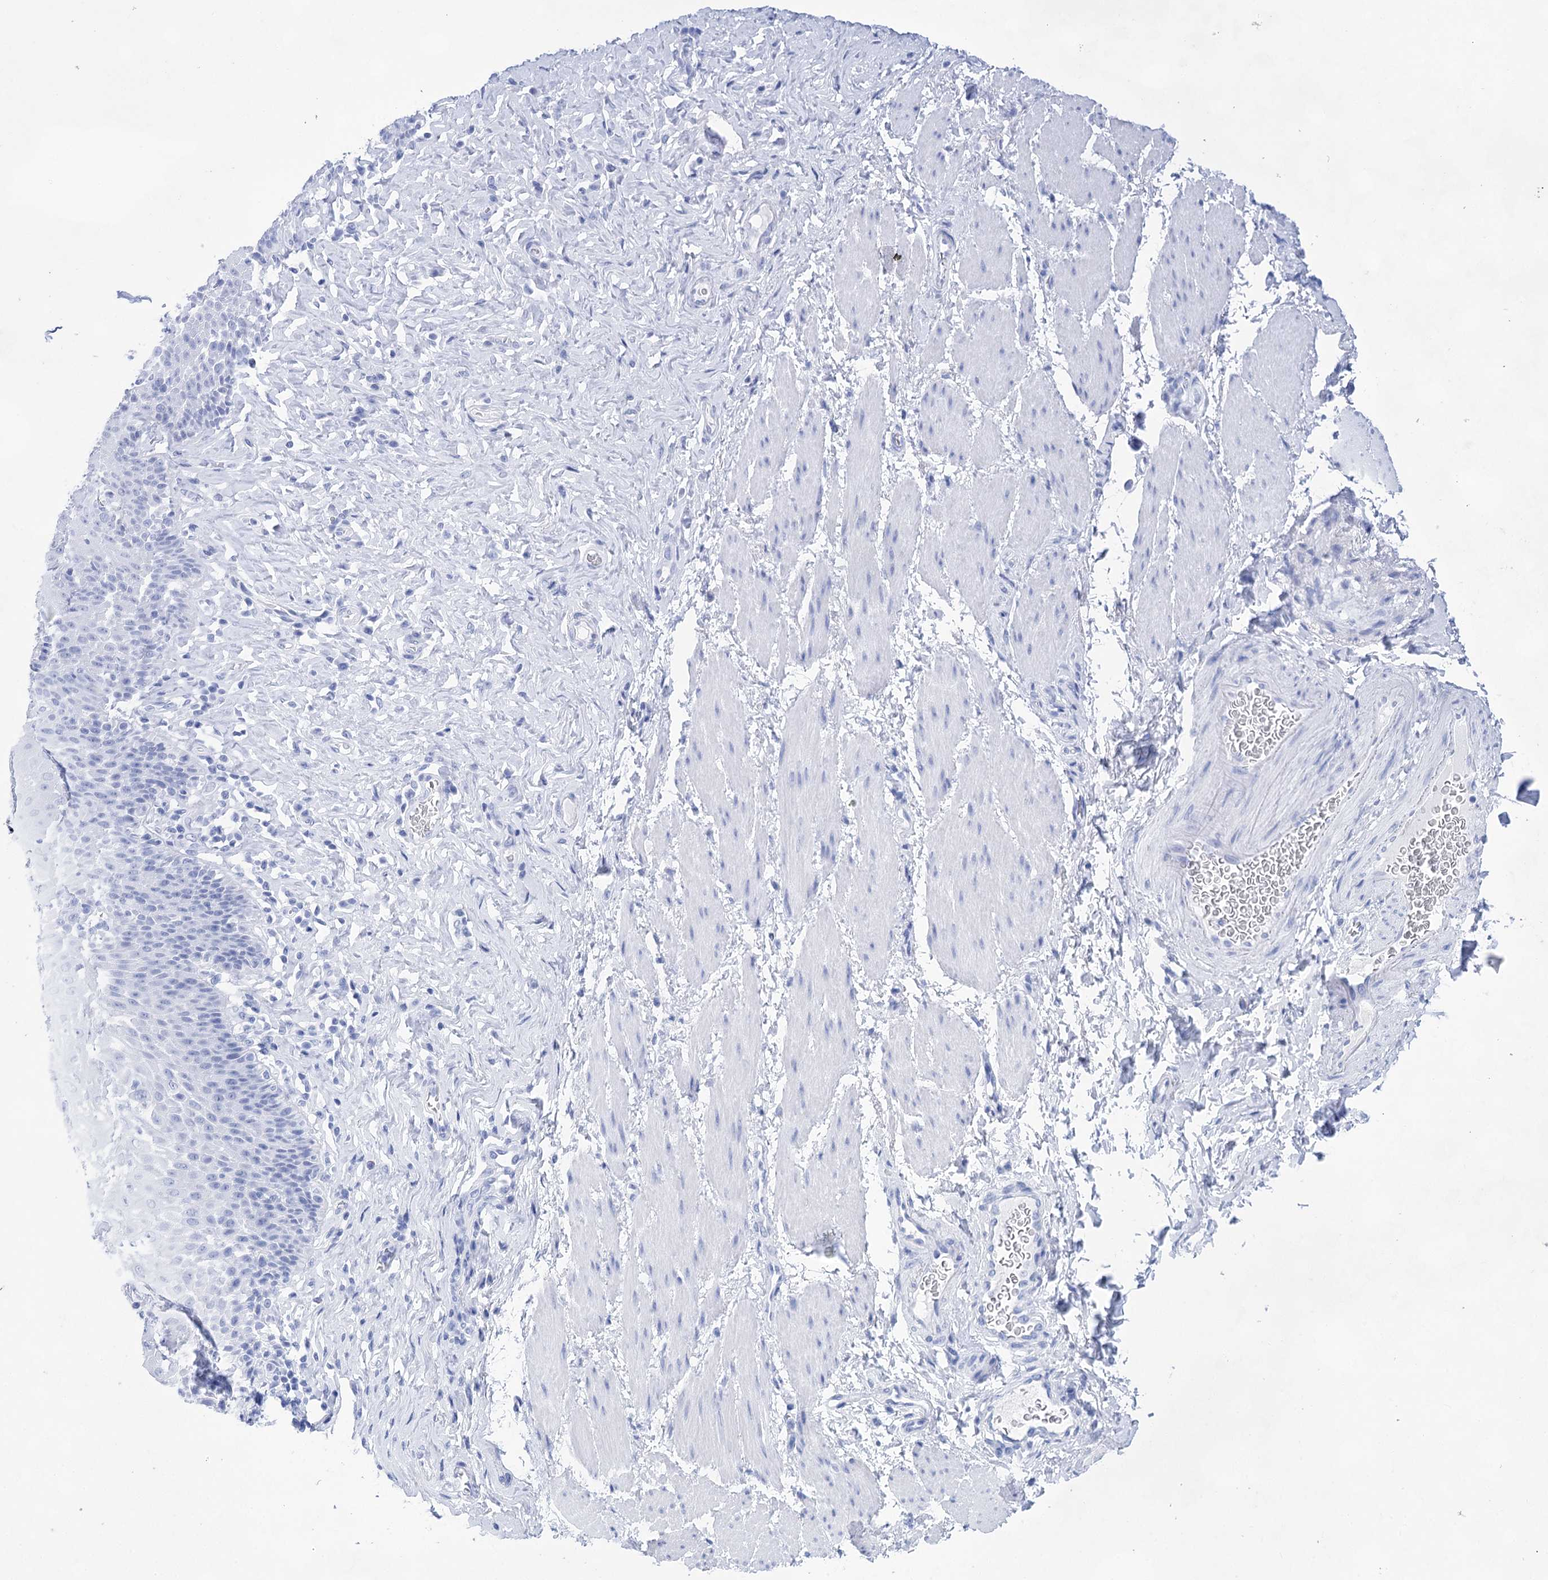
{"staining": {"intensity": "negative", "quantity": "none", "location": "none"}, "tissue": "esophagus", "cell_type": "Squamous epithelial cells", "image_type": "normal", "snomed": [{"axis": "morphology", "description": "Normal tissue, NOS"}, {"axis": "topography", "description": "Esophagus"}], "caption": "Esophagus stained for a protein using IHC reveals no expression squamous epithelial cells.", "gene": "LALBA", "patient": {"sex": "female", "age": 61}}